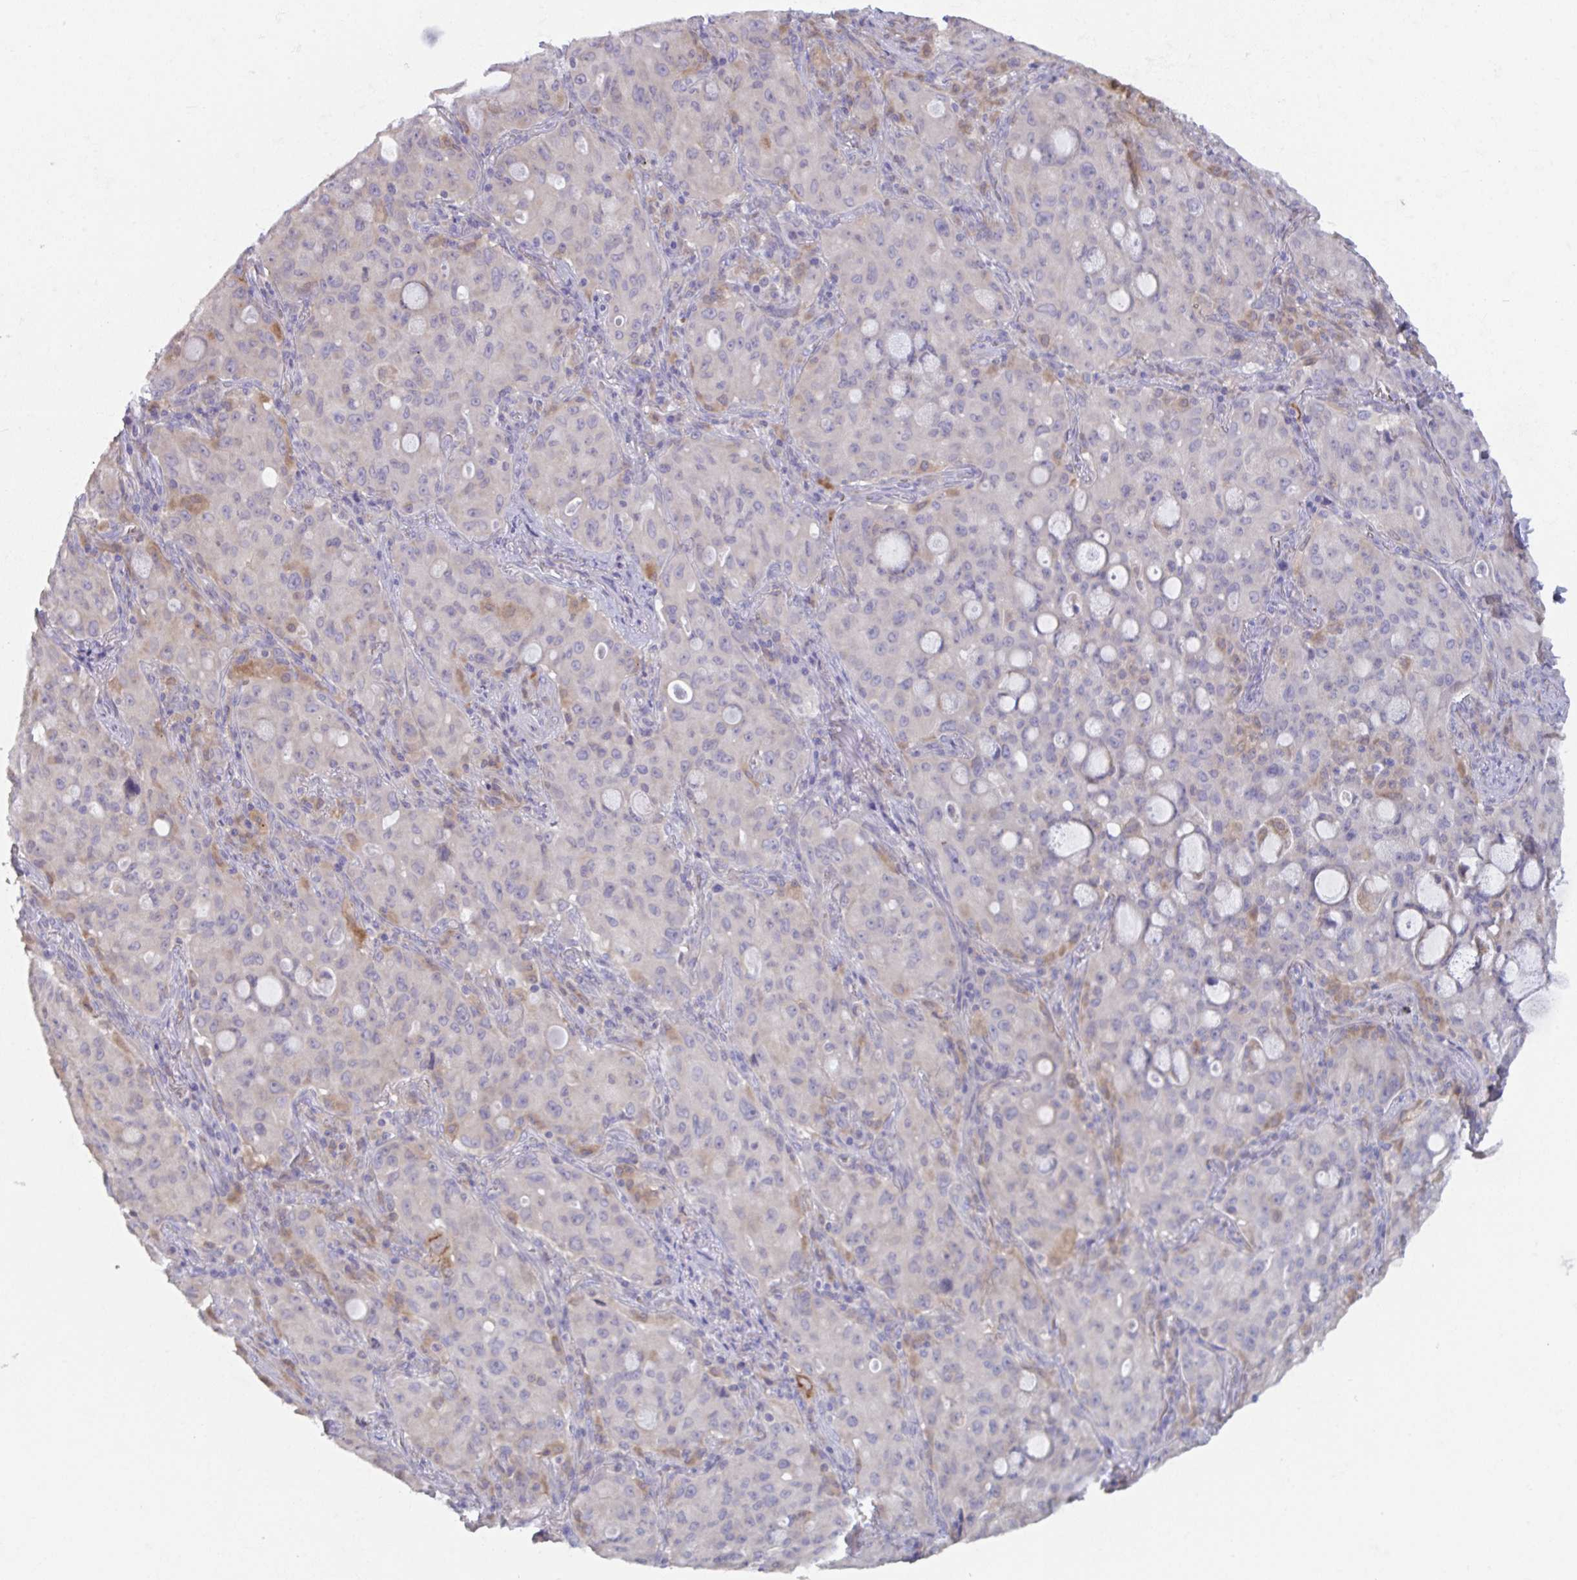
{"staining": {"intensity": "negative", "quantity": "none", "location": "none"}, "tissue": "lung cancer", "cell_type": "Tumor cells", "image_type": "cancer", "snomed": [{"axis": "morphology", "description": "Adenocarcinoma, NOS"}, {"axis": "topography", "description": "Lung"}], "caption": "Tumor cells show no significant protein expression in lung cancer.", "gene": "PTPRD", "patient": {"sex": "female", "age": 44}}